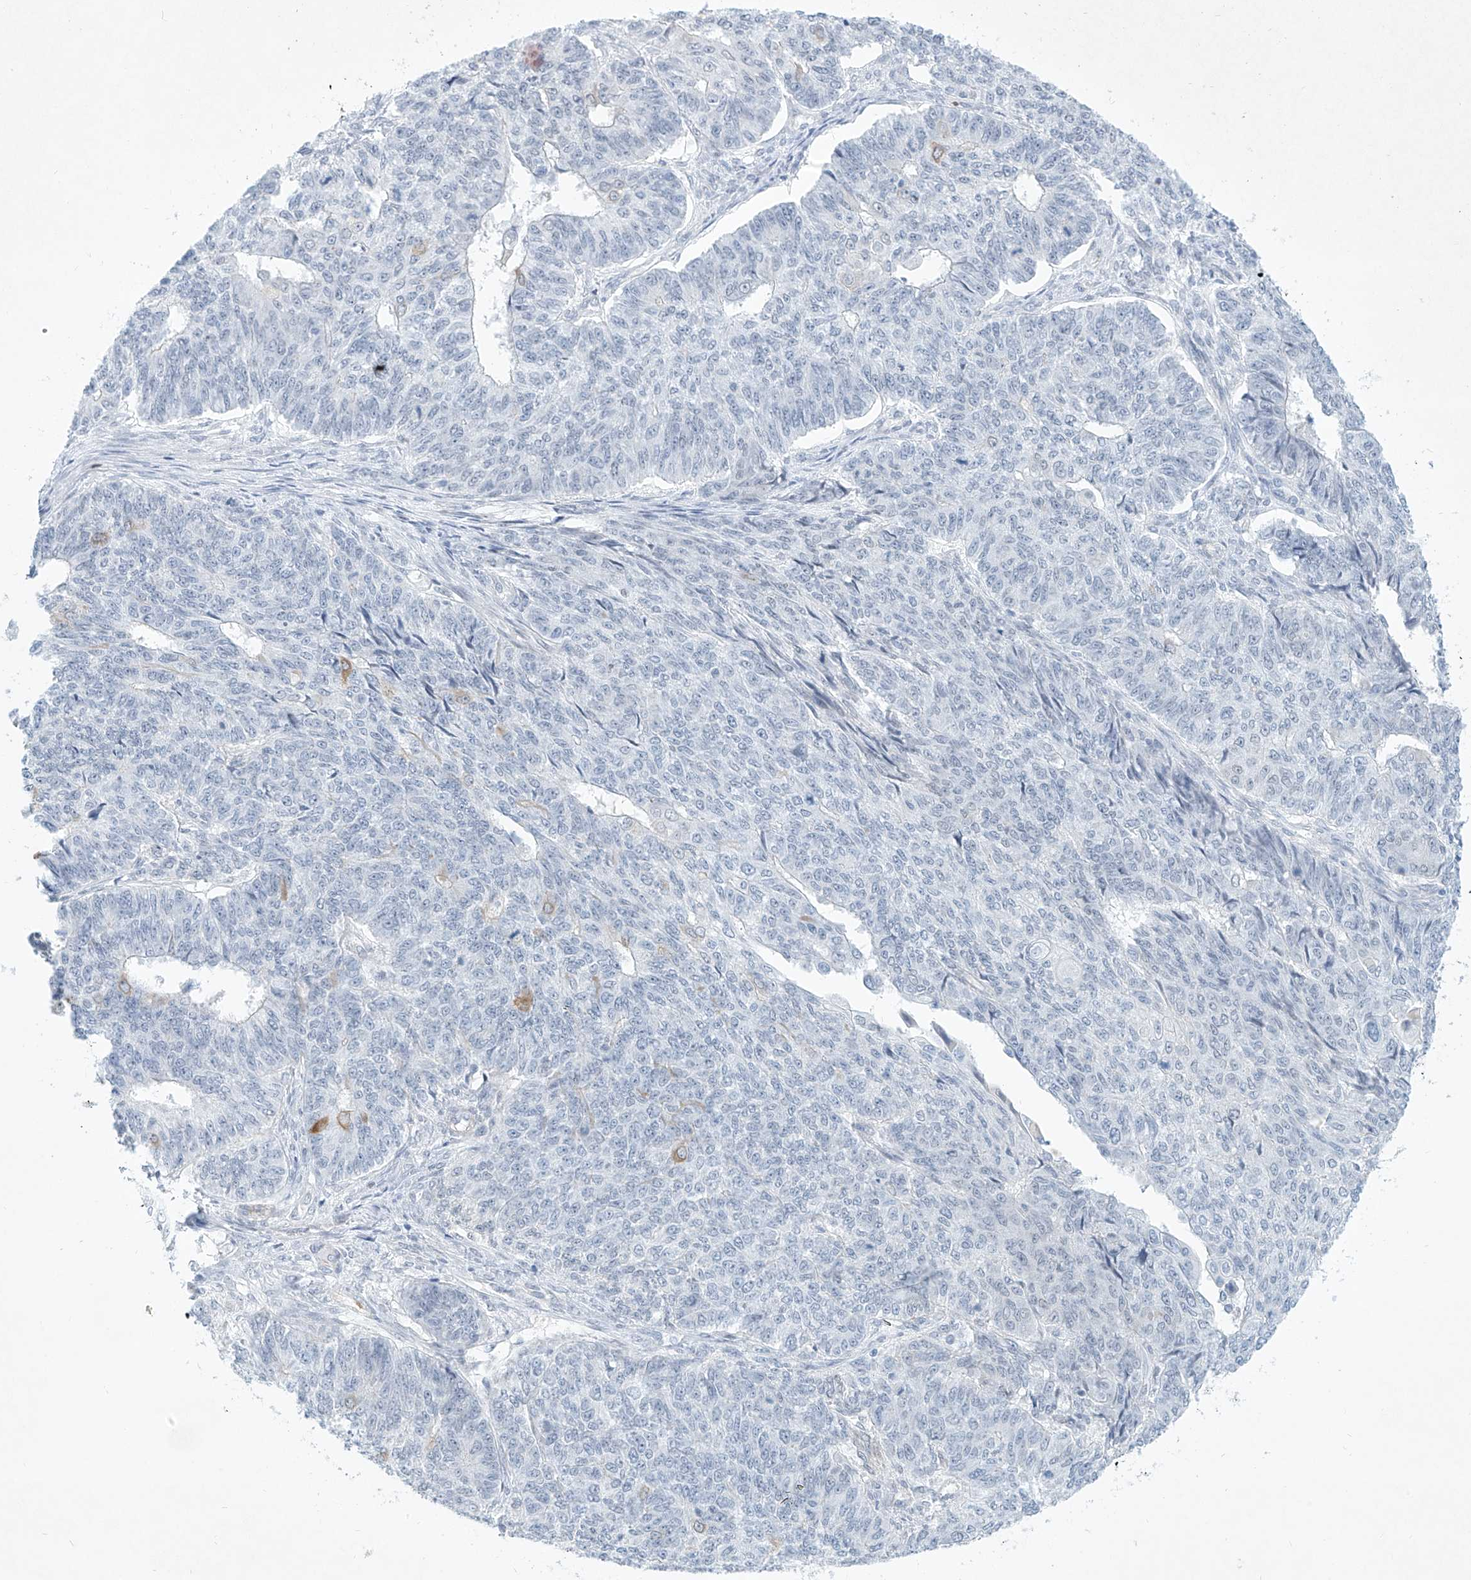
{"staining": {"intensity": "negative", "quantity": "none", "location": "none"}, "tissue": "endometrial cancer", "cell_type": "Tumor cells", "image_type": "cancer", "snomed": [{"axis": "morphology", "description": "Adenocarcinoma, NOS"}, {"axis": "topography", "description": "Endometrium"}], "caption": "DAB immunohistochemical staining of endometrial cancer (adenocarcinoma) exhibits no significant staining in tumor cells.", "gene": "REEP2", "patient": {"sex": "female", "age": 32}}